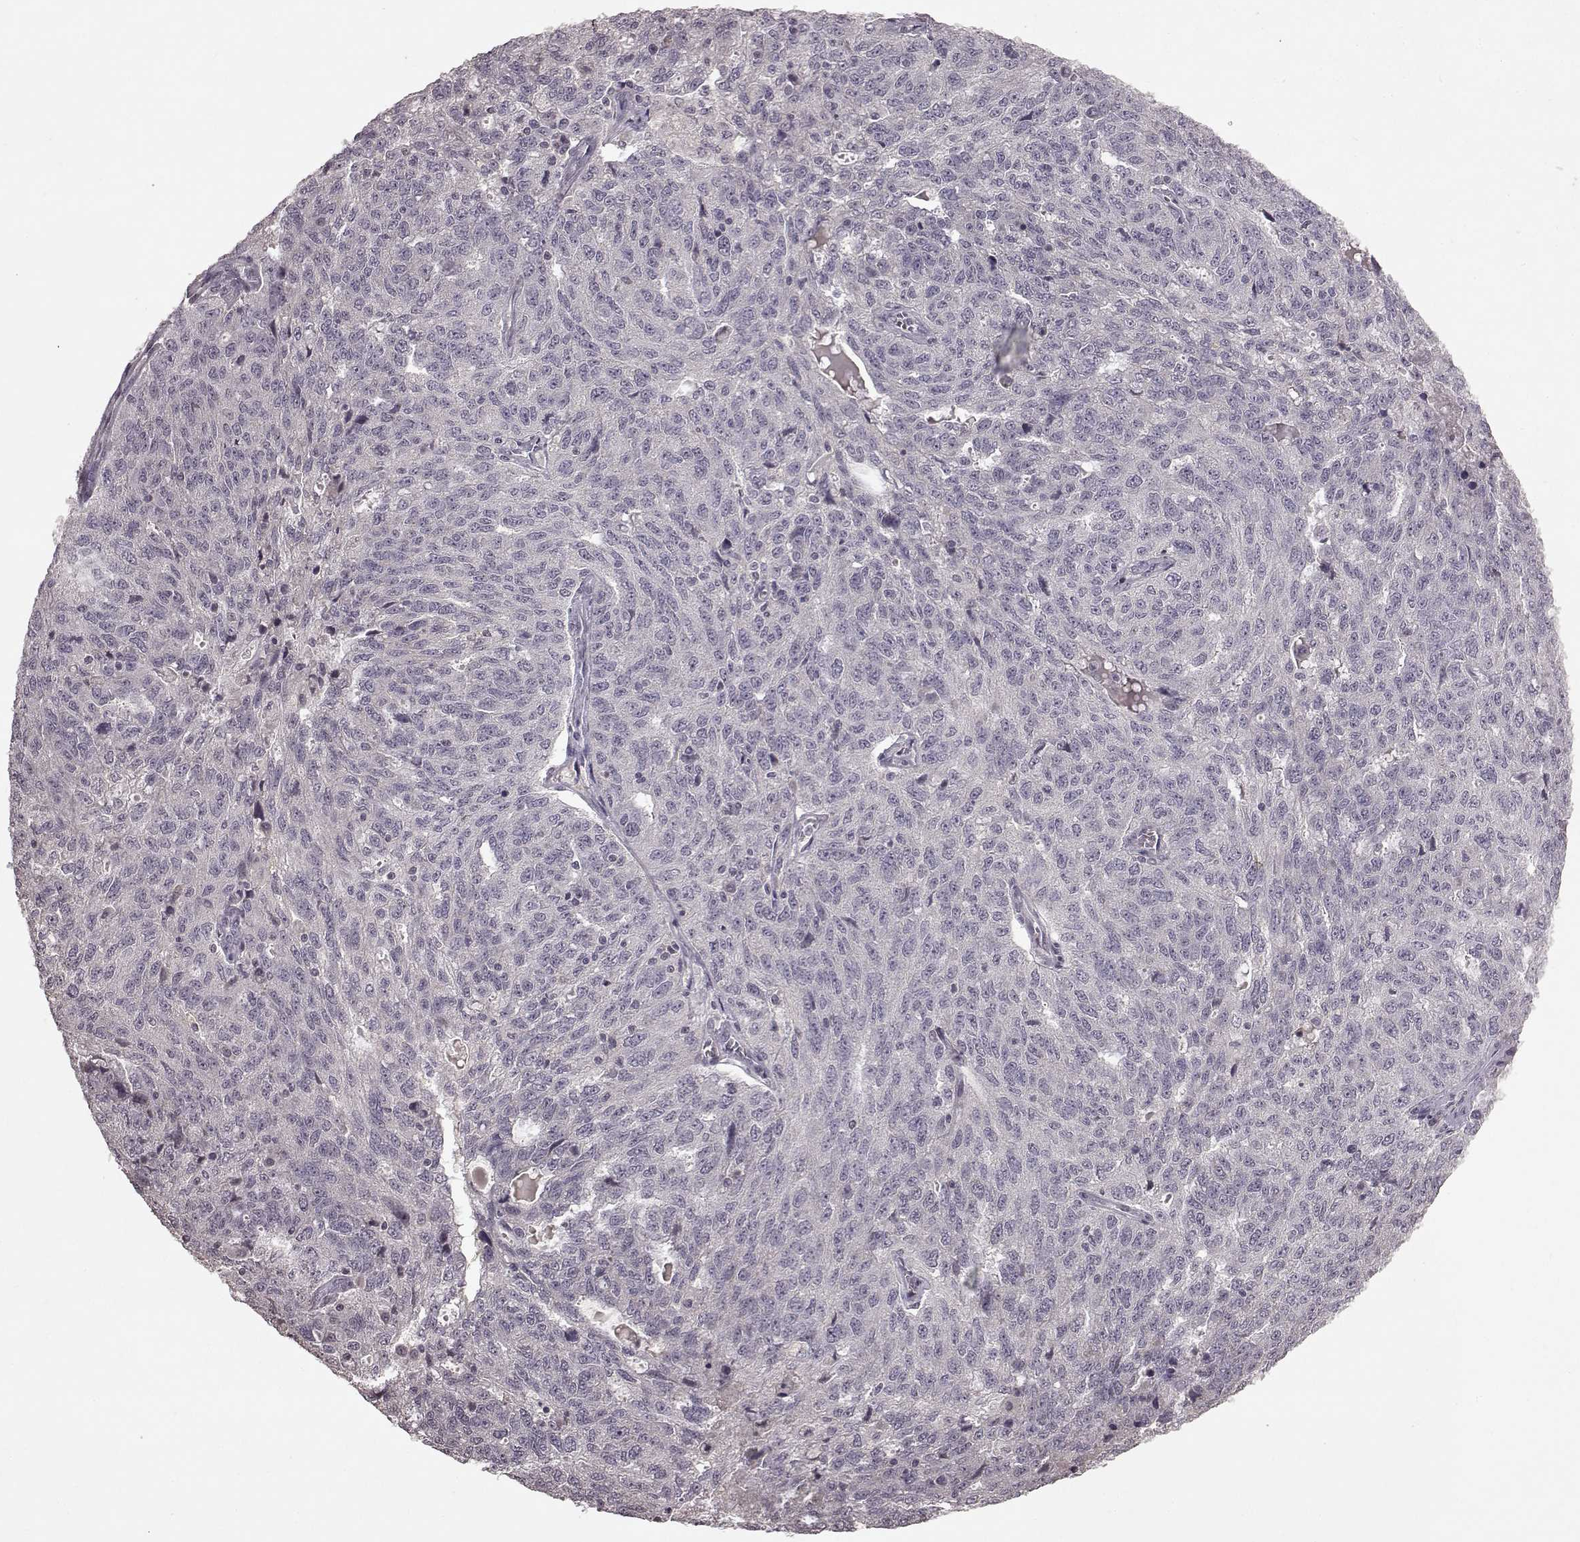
{"staining": {"intensity": "negative", "quantity": "none", "location": "none"}, "tissue": "ovarian cancer", "cell_type": "Tumor cells", "image_type": "cancer", "snomed": [{"axis": "morphology", "description": "Cystadenocarcinoma, serous, NOS"}, {"axis": "topography", "description": "Ovary"}], "caption": "Tumor cells show no significant positivity in serous cystadenocarcinoma (ovarian).", "gene": "LHB", "patient": {"sex": "female", "age": 71}}